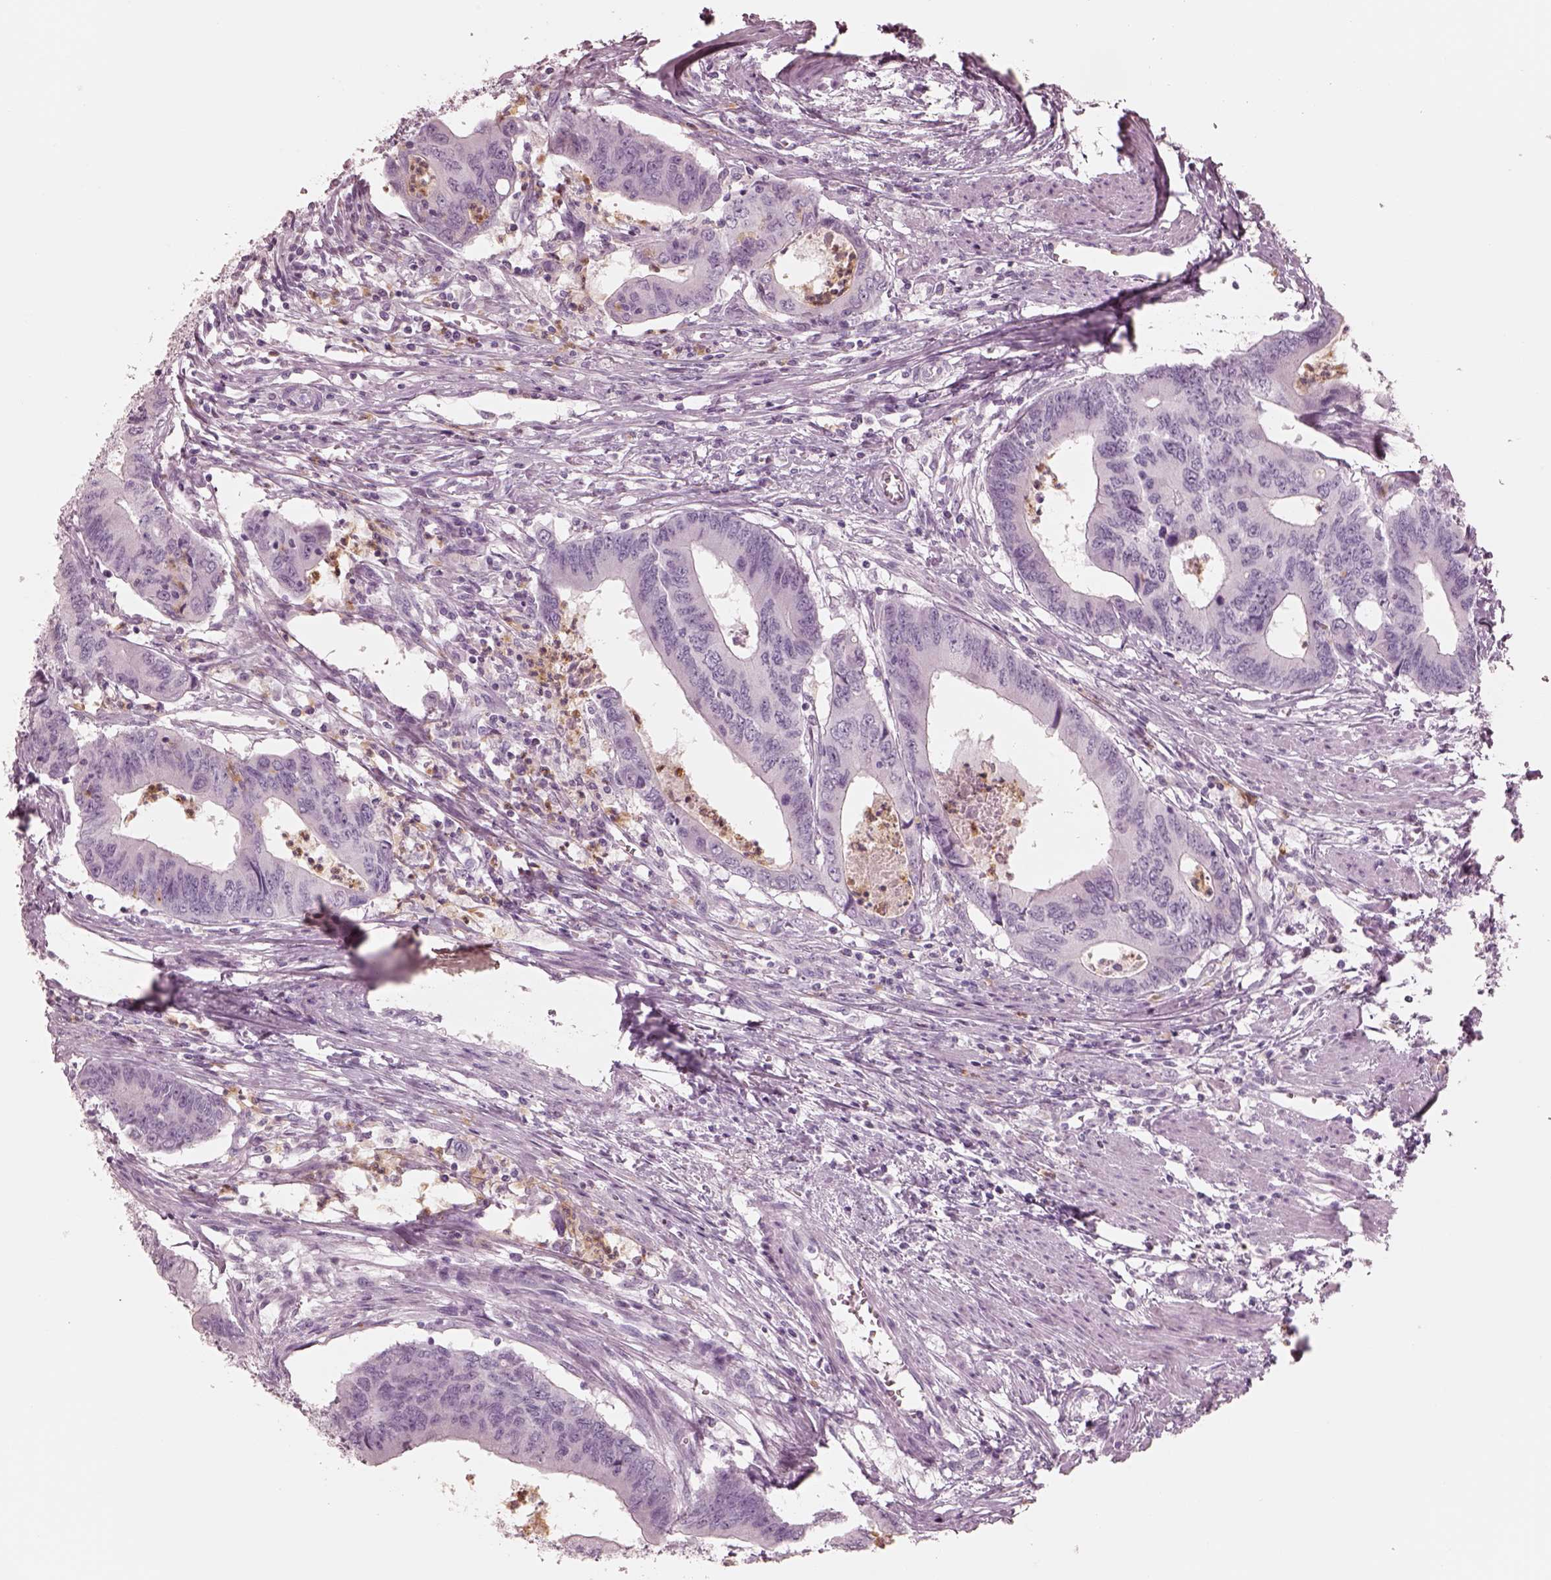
{"staining": {"intensity": "negative", "quantity": "none", "location": "none"}, "tissue": "colorectal cancer", "cell_type": "Tumor cells", "image_type": "cancer", "snomed": [{"axis": "morphology", "description": "Adenocarcinoma, NOS"}, {"axis": "topography", "description": "Colon"}], "caption": "DAB immunohistochemical staining of human colorectal cancer demonstrates no significant staining in tumor cells.", "gene": "ELANE", "patient": {"sex": "male", "age": 53}}